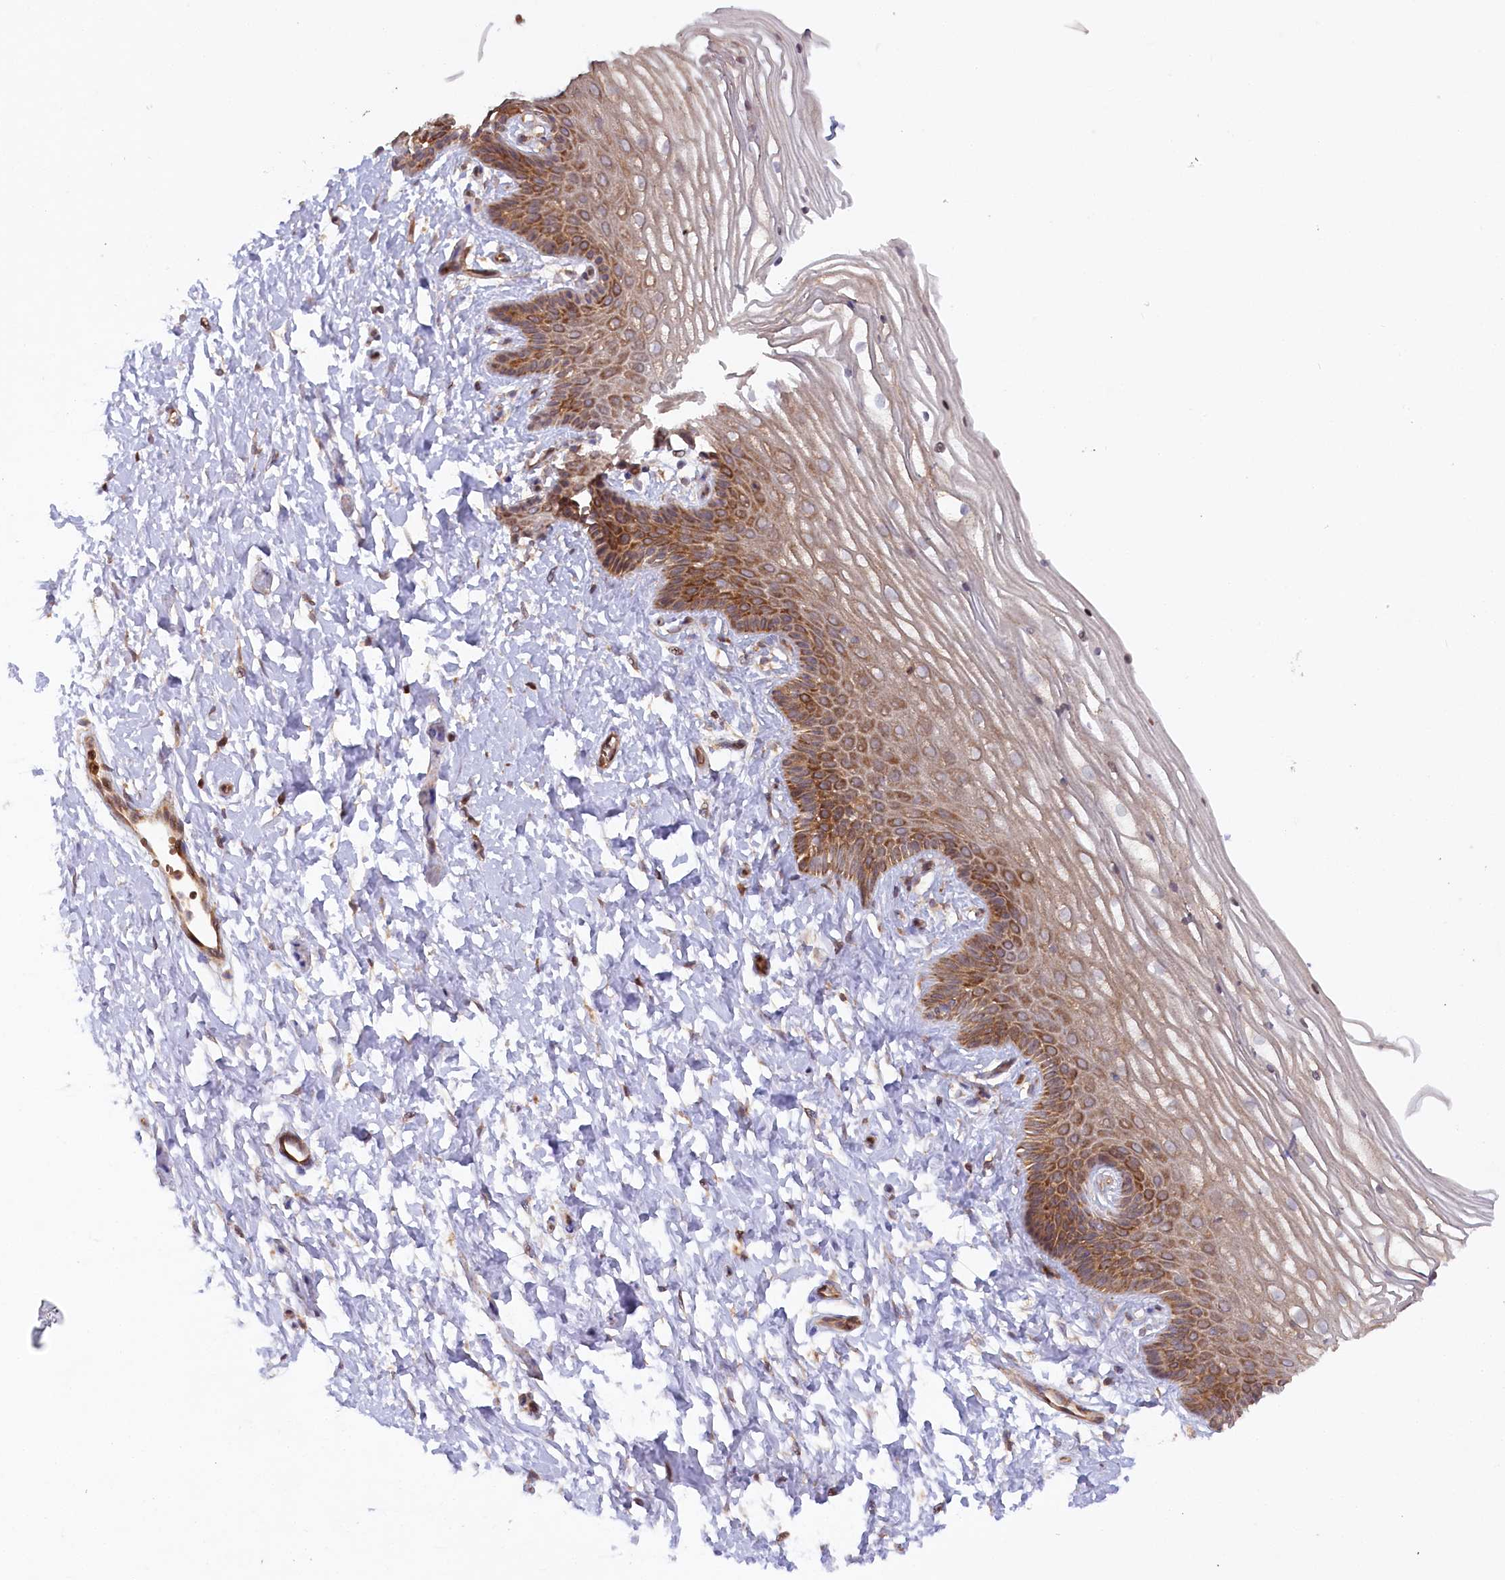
{"staining": {"intensity": "moderate", "quantity": ">75%", "location": "cytoplasmic/membranous"}, "tissue": "vagina", "cell_type": "Squamous epithelial cells", "image_type": "normal", "snomed": [{"axis": "morphology", "description": "Normal tissue, NOS"}, {"axis": "topography", "description": "Vagina"}, {"axis": "topography", "description": "Cervix"}], "caption": "Vagina stained with DAB (3,3'-diaminobenzidine) immunohistochemistry demonstrates medium levels of moderate cytoplasmic/membranous expression in approximately >75% of squamous epithelial cells.", "gene": "PAIP2", "patient": {"sex": "female", "age": 40}}